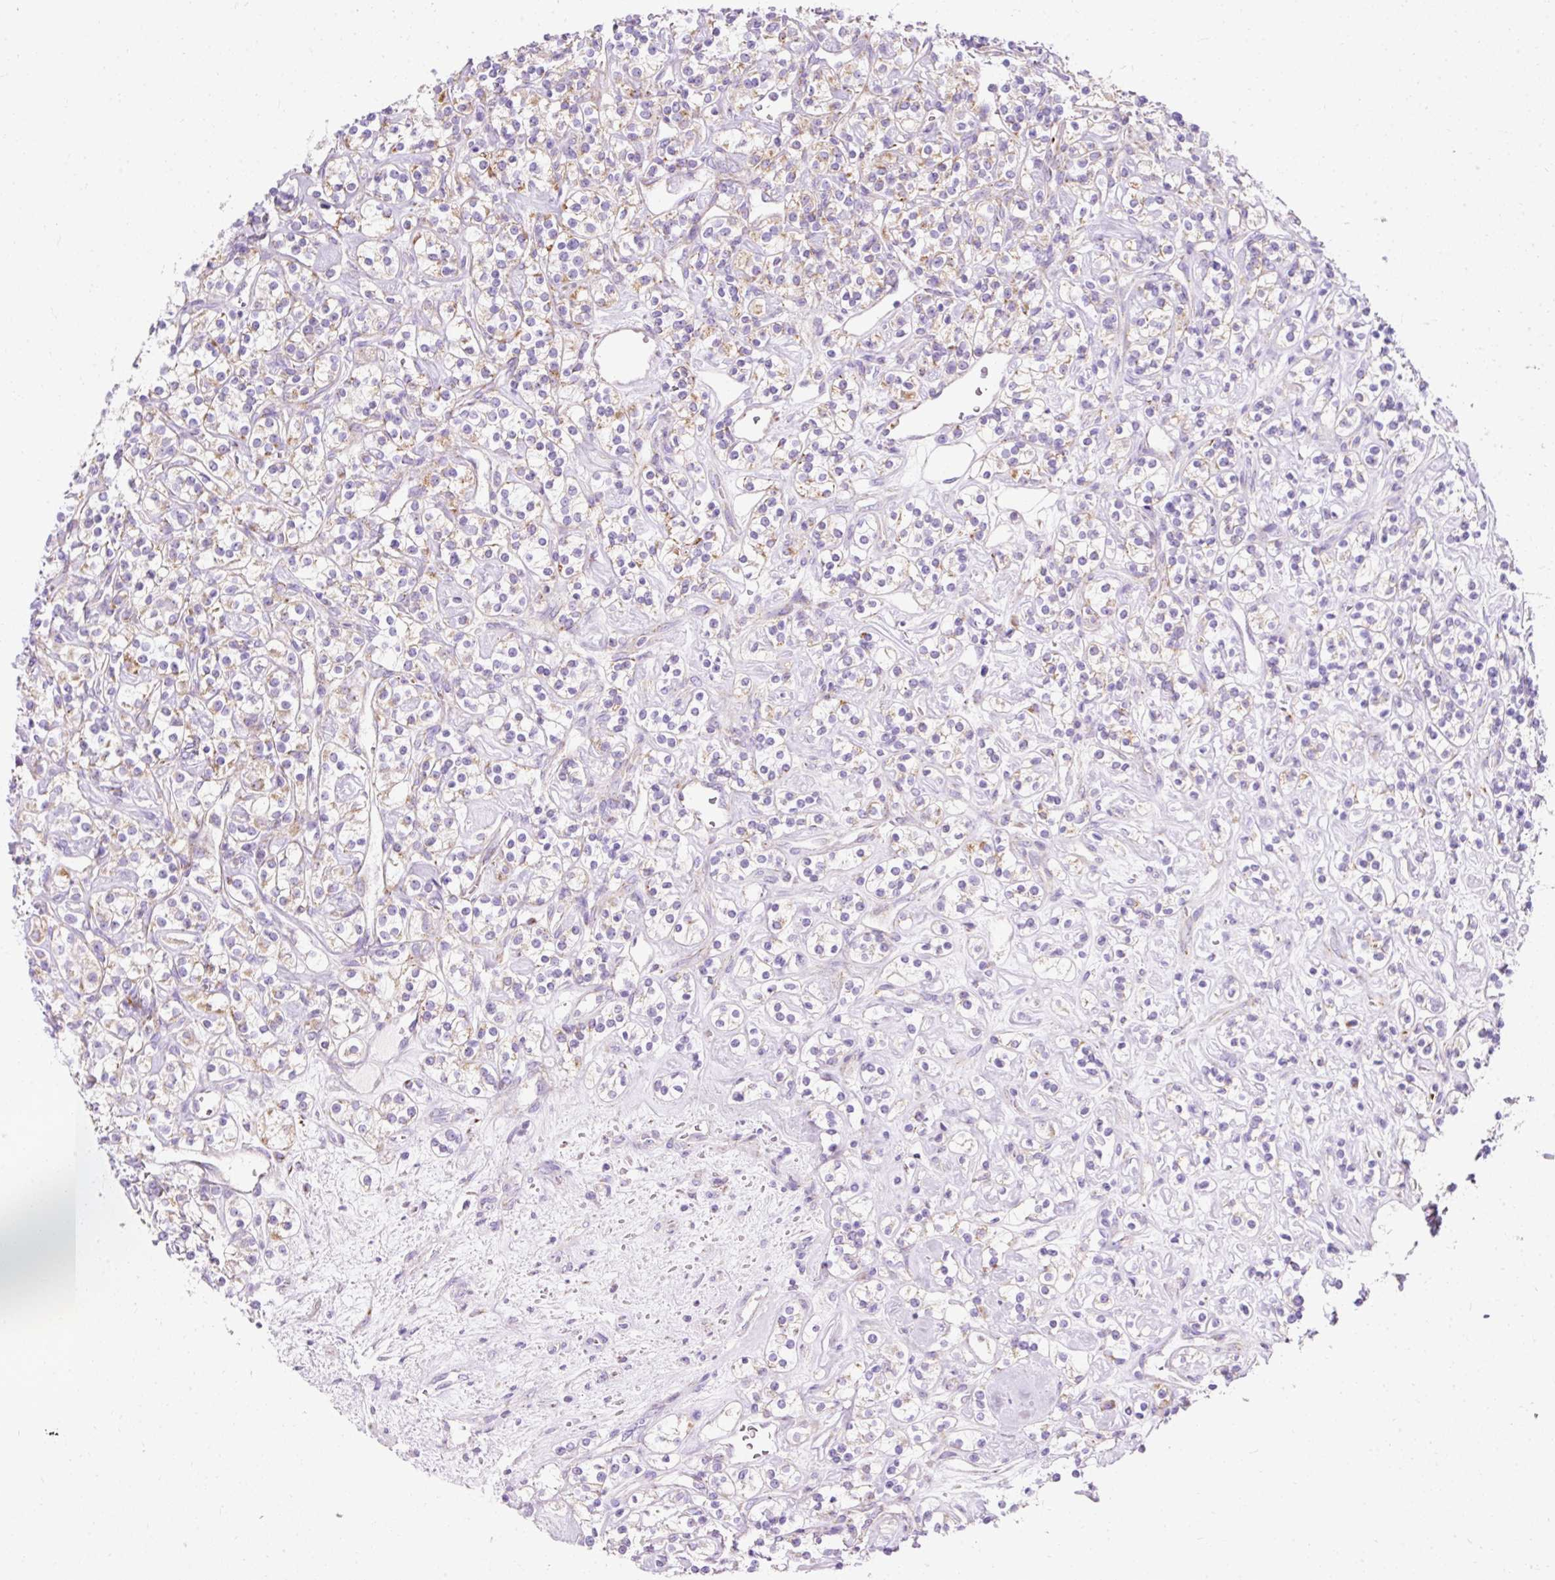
{"staining": {"intensity": "weak", "quantity": "25%-75%", "location": "cytoplasmic/membranous"}, "tissue": "renal cancer", "cell_type": "Tumor cells", "image_type": "cancer", "snomed": [{"axis": "morphology", "description": "Adenocarcinoma, NOS"}, {"axis": "topography", "description": "Kidney"}], "caption": "DAB immunohistochemical staining of human adenocarcinoma (renal) displays weak cytoplasmic/membranous protein positivity in approximately 25%-75% of tumor cells.", "gene": "PLPP2", "patient": {"sex": "male", "age": 77}}